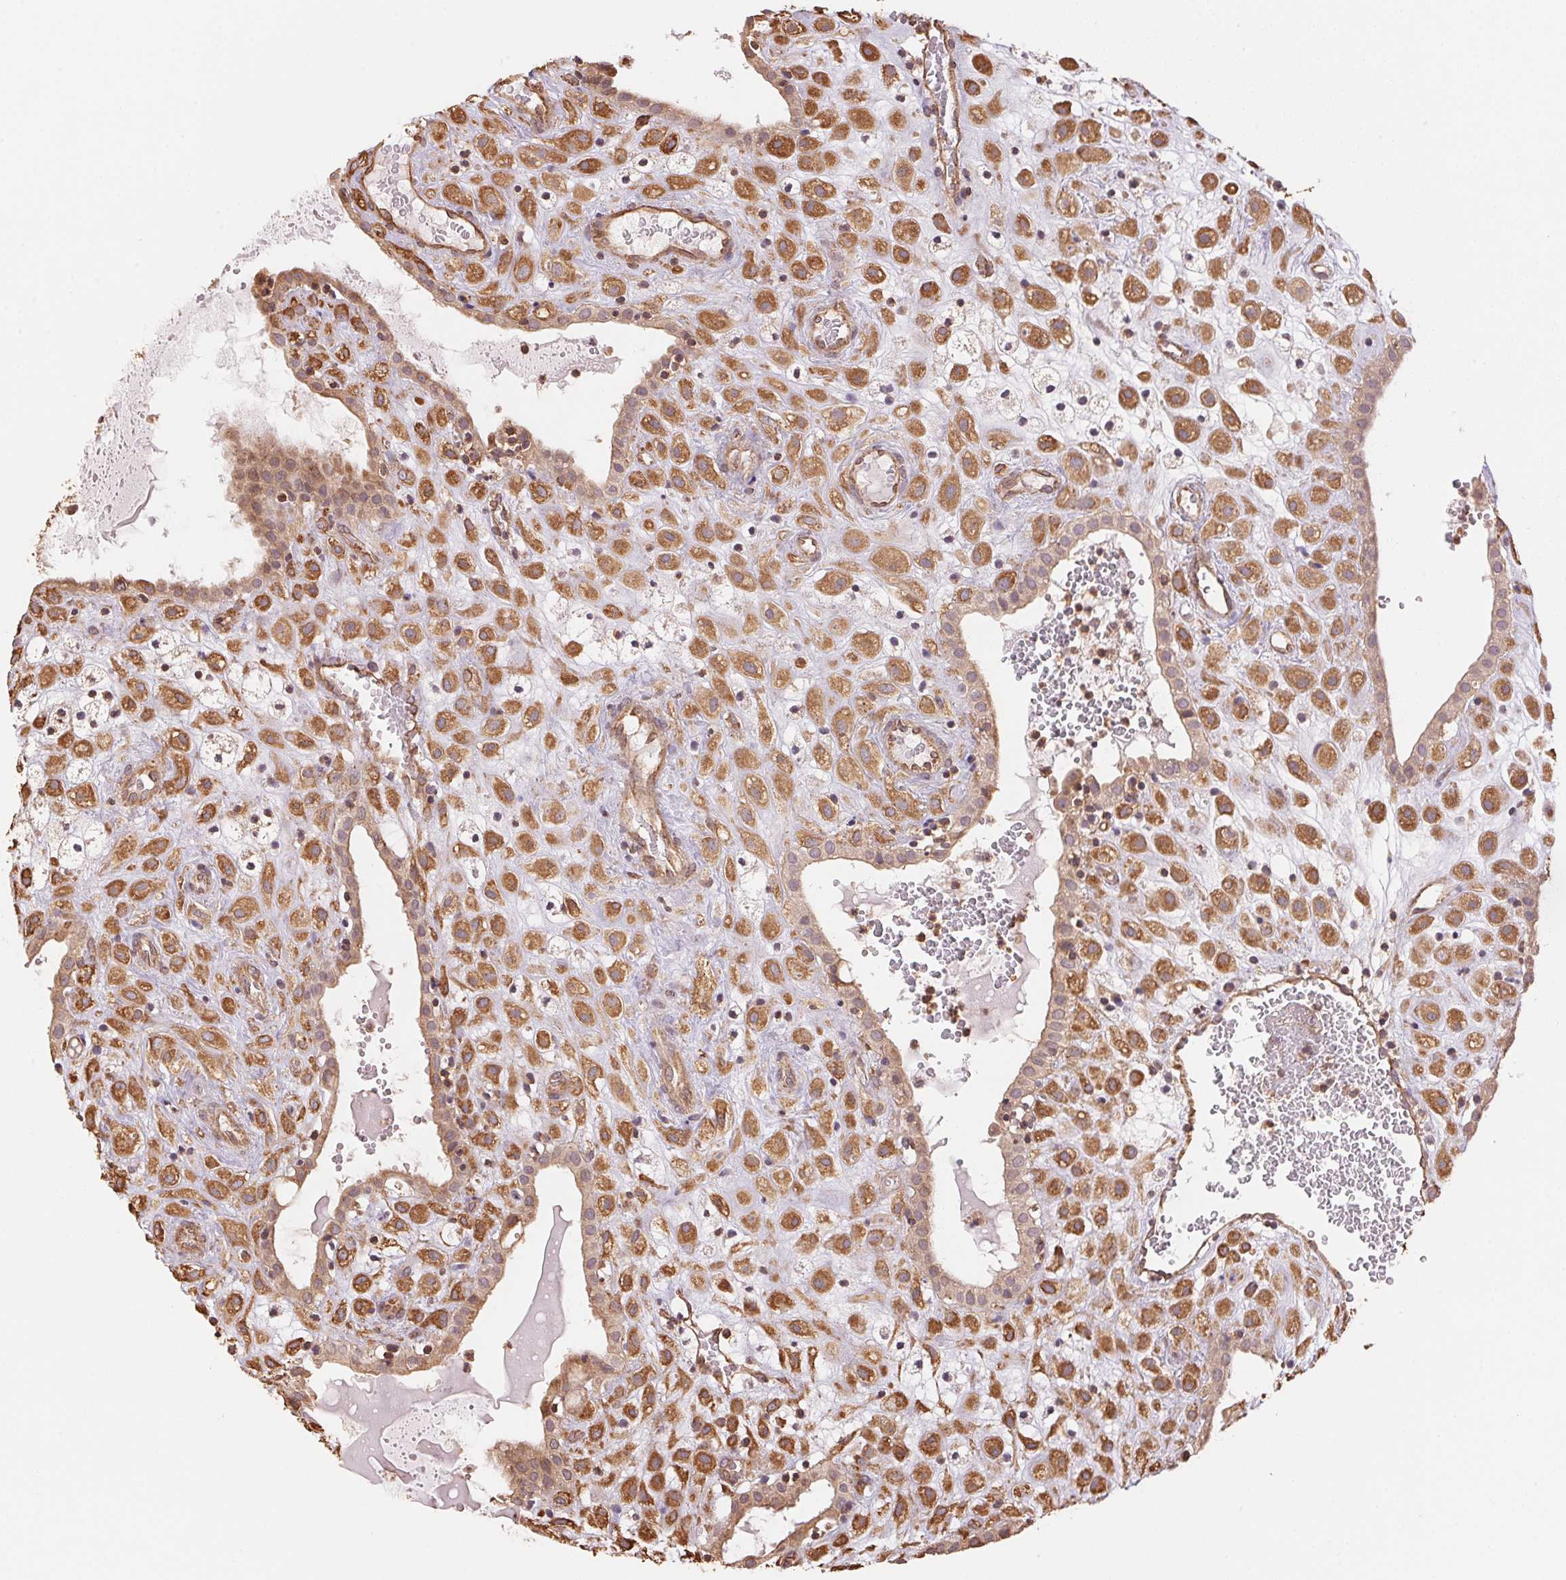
{"staining": {"intensity": "moderate", "quantity": ">75%", "location": "cytoplasmic/membranous"}, "tissue": "placenta", "cell_type": "Decidual cells", "image_type": "normal", "snomed": [{"axis": "morphology", "description": "Normal tissue, NOS"}, {"axis": "topography", "description": "Placenta"}], "caption": "An image of placenta stained for a protein exhibits moderate cytoplasmic/membranous brown staining in decidual cells. The protein of interest is stained brown, and the nuclei are stained in blue (DAB (3,3'-diaminobenzidine) IHC with brightfield microscopy, high magnification).", "gene": "C6orf163", "patient": {"sex": "female", "age": 24}}